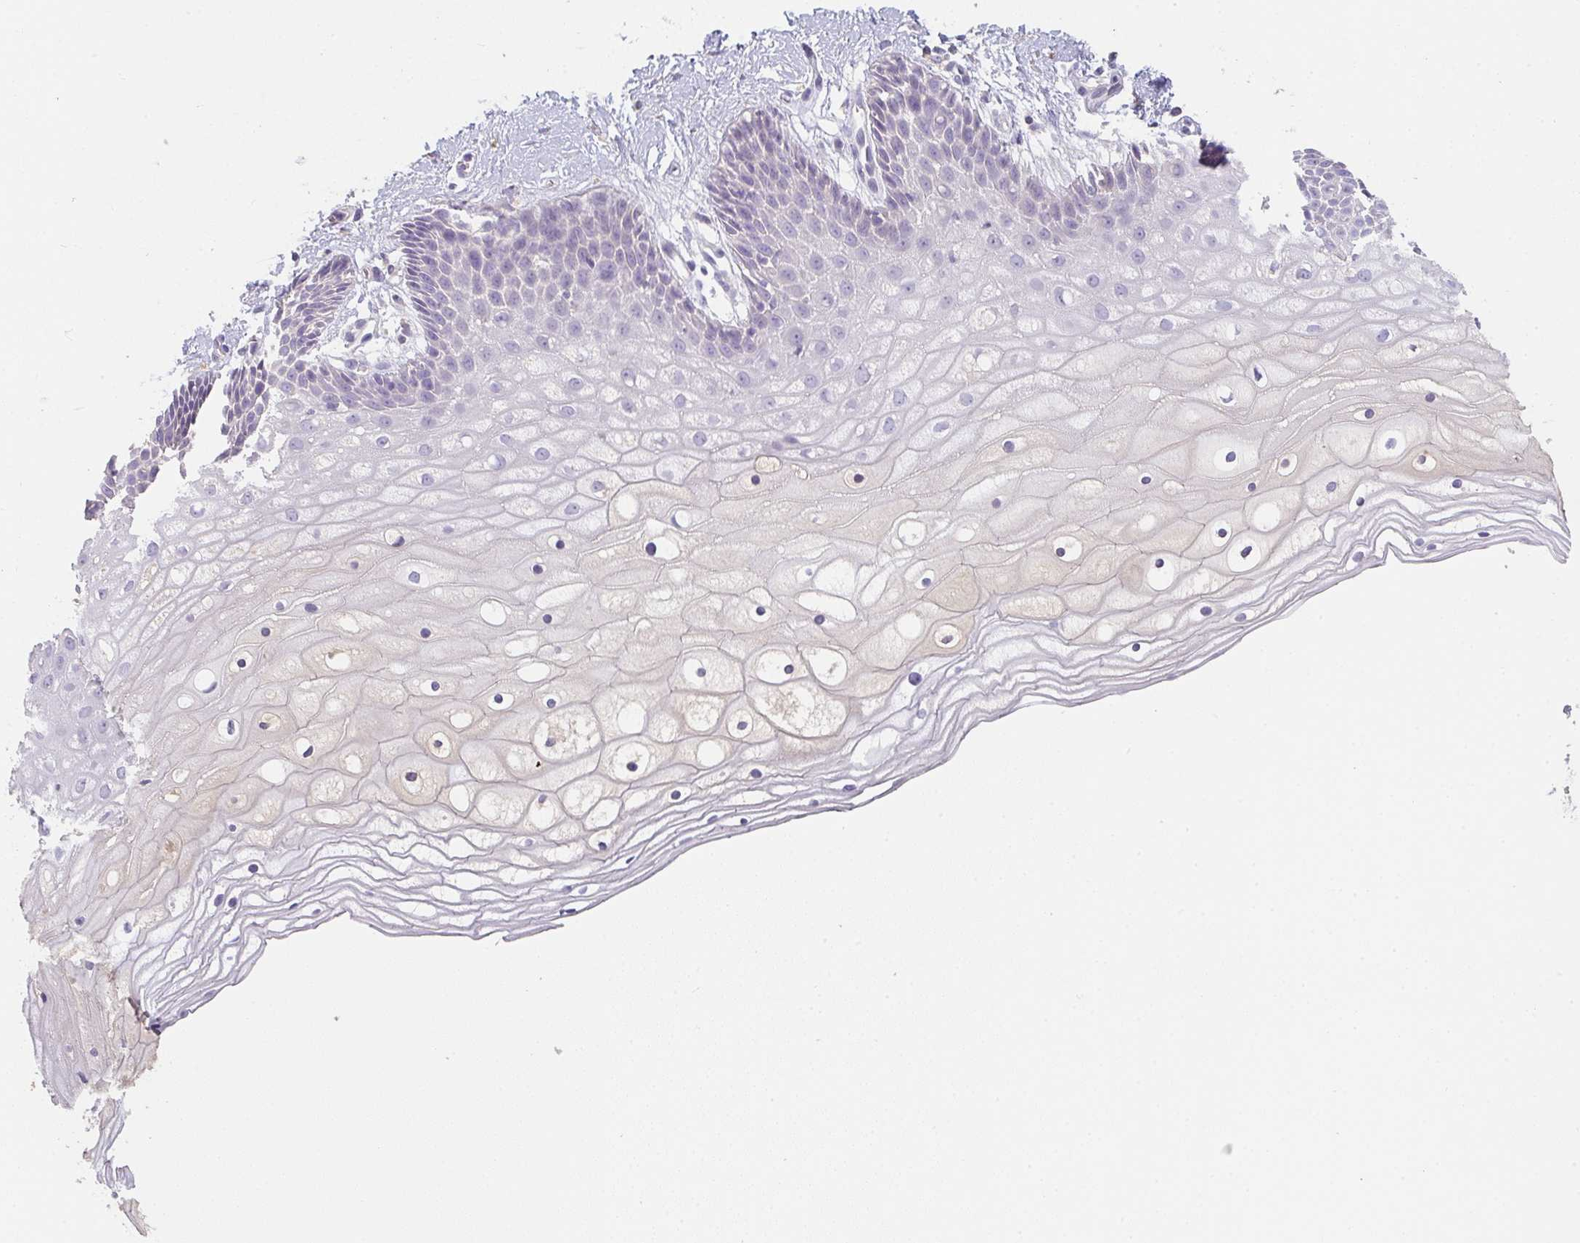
{"staining": {"intensity": "negative", "quantity": "none", "location": "none"}, "tissue": "cervix", "cell_type": "Glandular cells", "image_type": "normal", "snomed": [{"axis": "morphology", "description": "Normal tissue, NOS"}, {"axis": "topography", "description": "Cervix"}], "caption": "Immunohistochemistry (IHC) photomicrograph of unremarkable cervix: human cervix stained with DAB (3,3'-diaminobenzidine) shows no significant protein staining in glandular cells. The staining is performed using DAB (3,3'-diaminobenzidine) brown chromogen with nuclei counter-stained in using hematoxylin.", "gene": "ZNF215", "patient": {"sex": "female", "age": 36}}